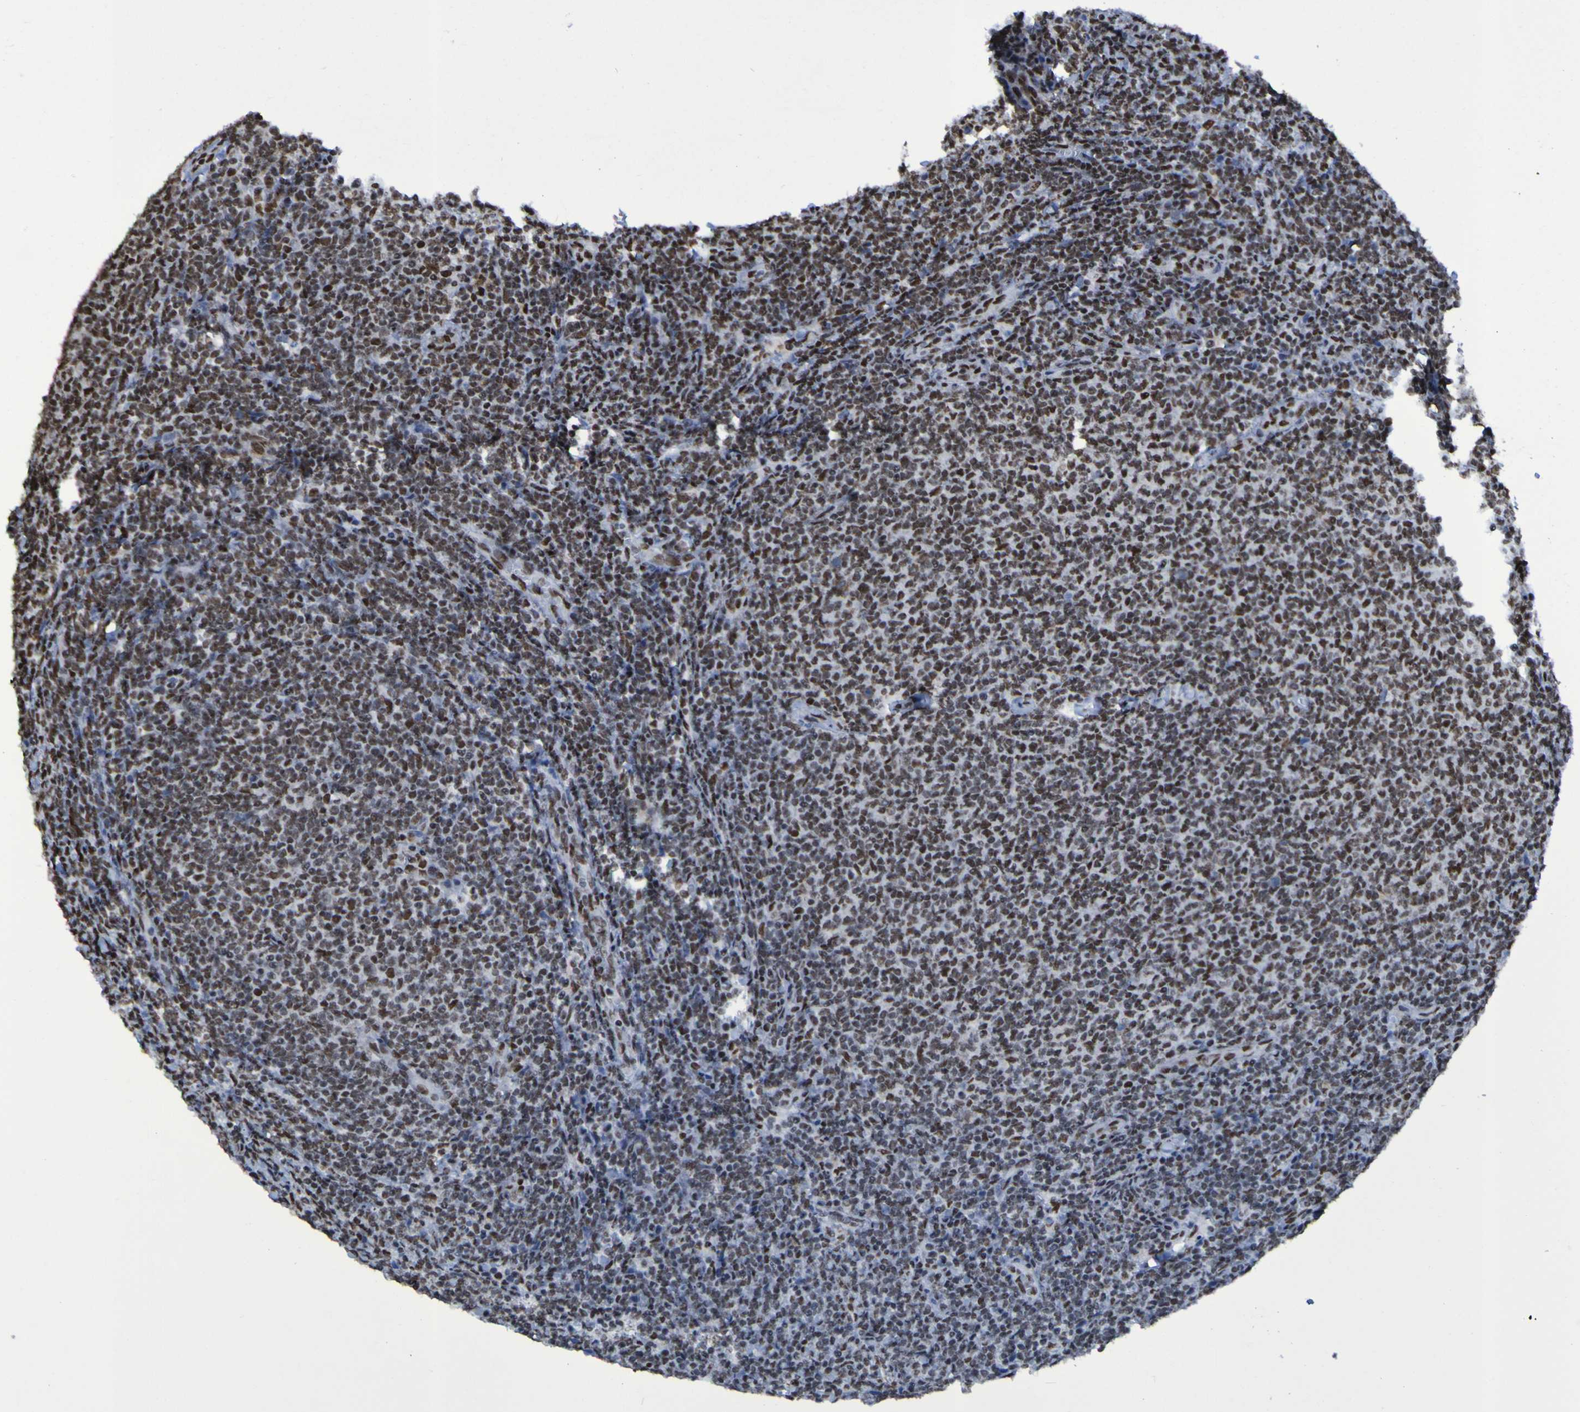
{"staining": {"intensity": "moderate", "quantity": "25%-75%", "location": "nuclear"}, "tissue": "lymphoma", "cell_type": "Tumor cells", "image_type": "cancer", "snomed": [{"axis": "morphology", "description": "Malignant lymphoma, non-Hodgkin's type, Low grade"}, {"axis": "topography", "description": "Lymph node"}], "caption": "Protein staining of low-grade malignant lymphoma, non-Hodgkin's type tissue demonstrates moderate nuclear expression in about 25%-75% of tumor cells.", "gene": "HNRNPR", "patient": {"sex": "male", "age": 66}}